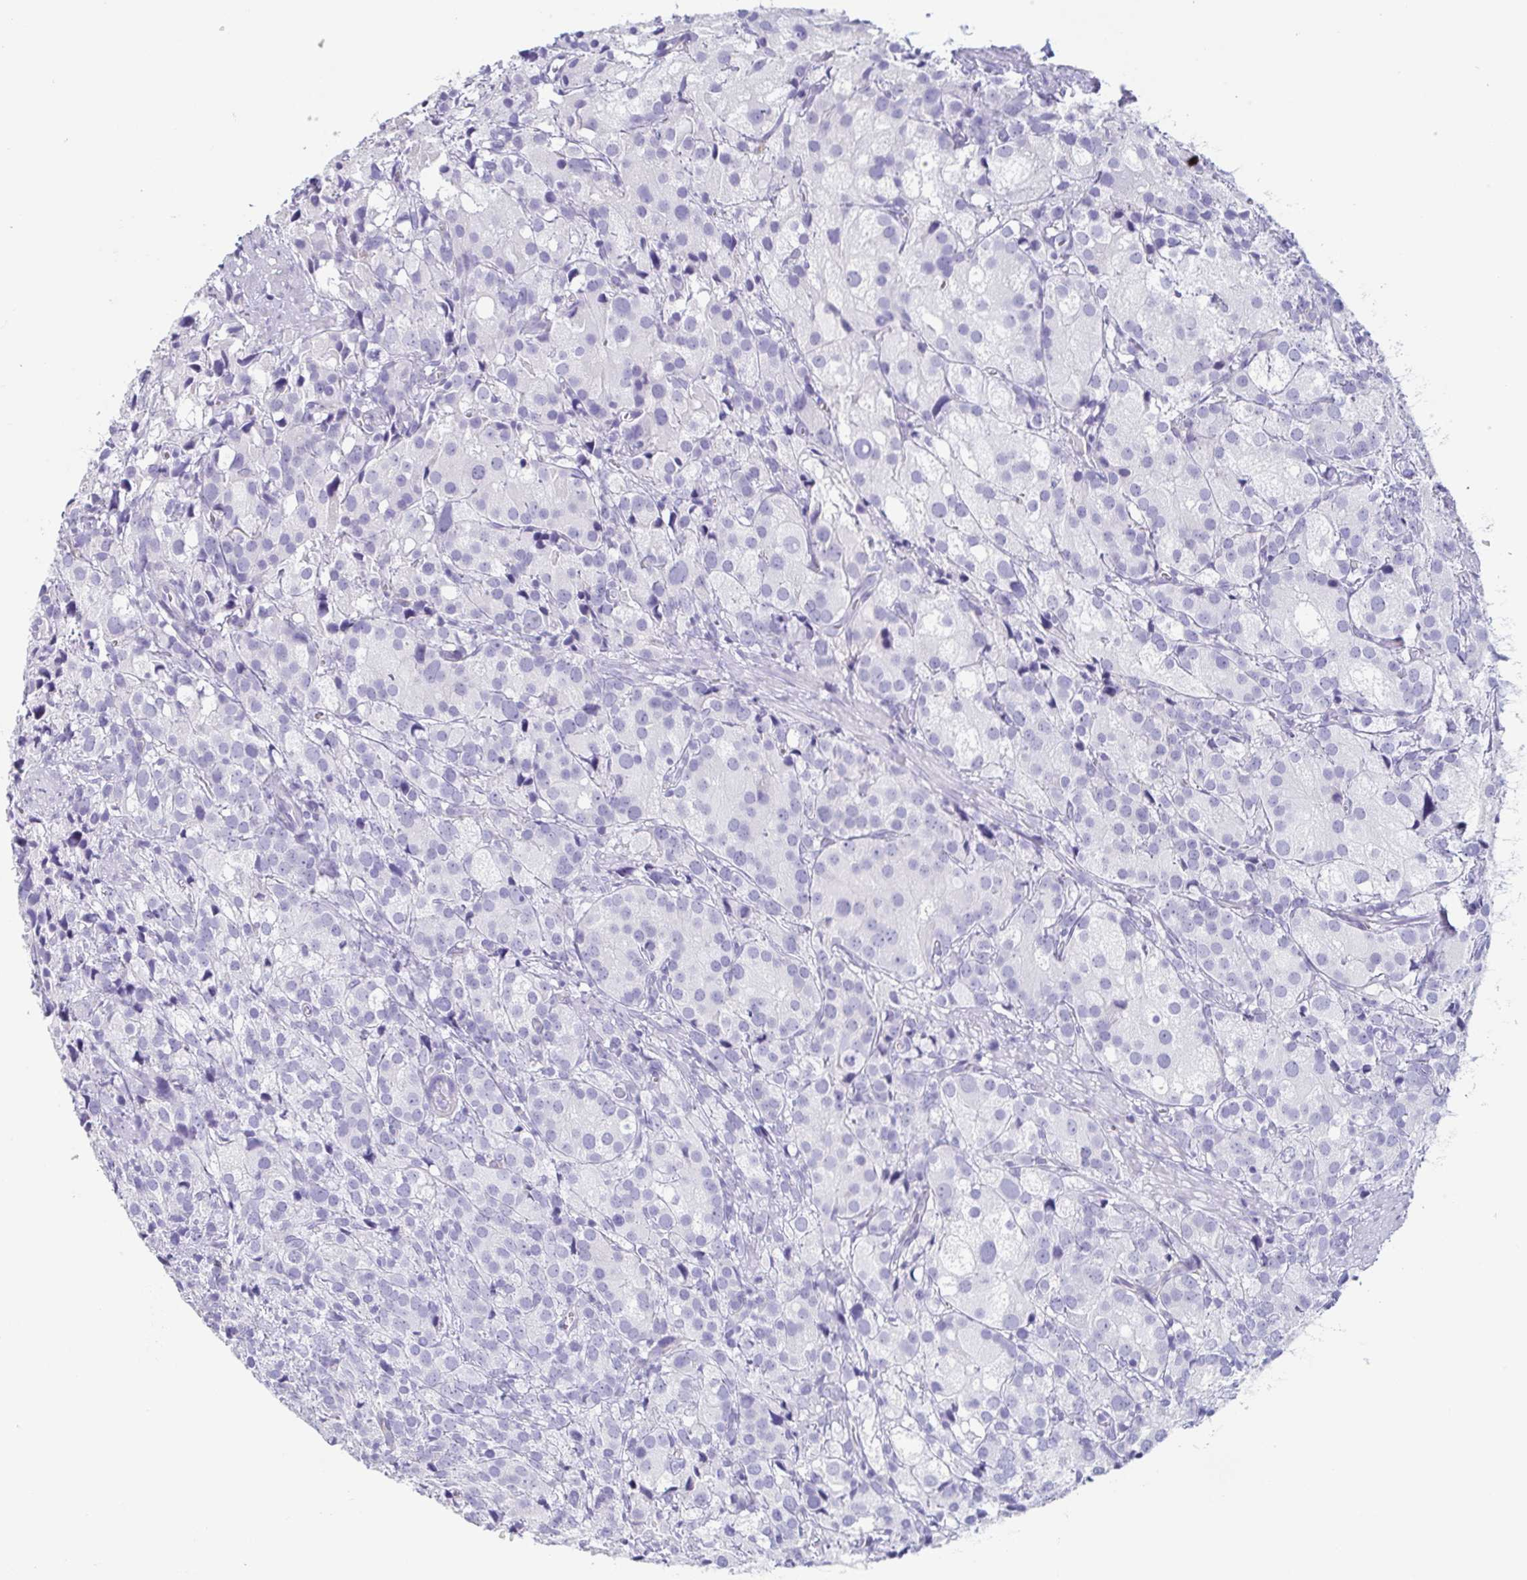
{"staining": {"intensity": "negative", "quantity": "none", "location": "none"}, "tissue": "prostate cancer", "cell_type": "Tumor cells", "image_type": "cancer", "snomed": [{"axis": "morphology", "description": "Adenocarcinoma, High grade"}, {"axis": "topography", "description": "Prostate"}], "caption": "Tumor cells are negative for protein expression in human prostate cancer.", "gene": "PRR27", "patient": {"sex": "male", "age": 86}}